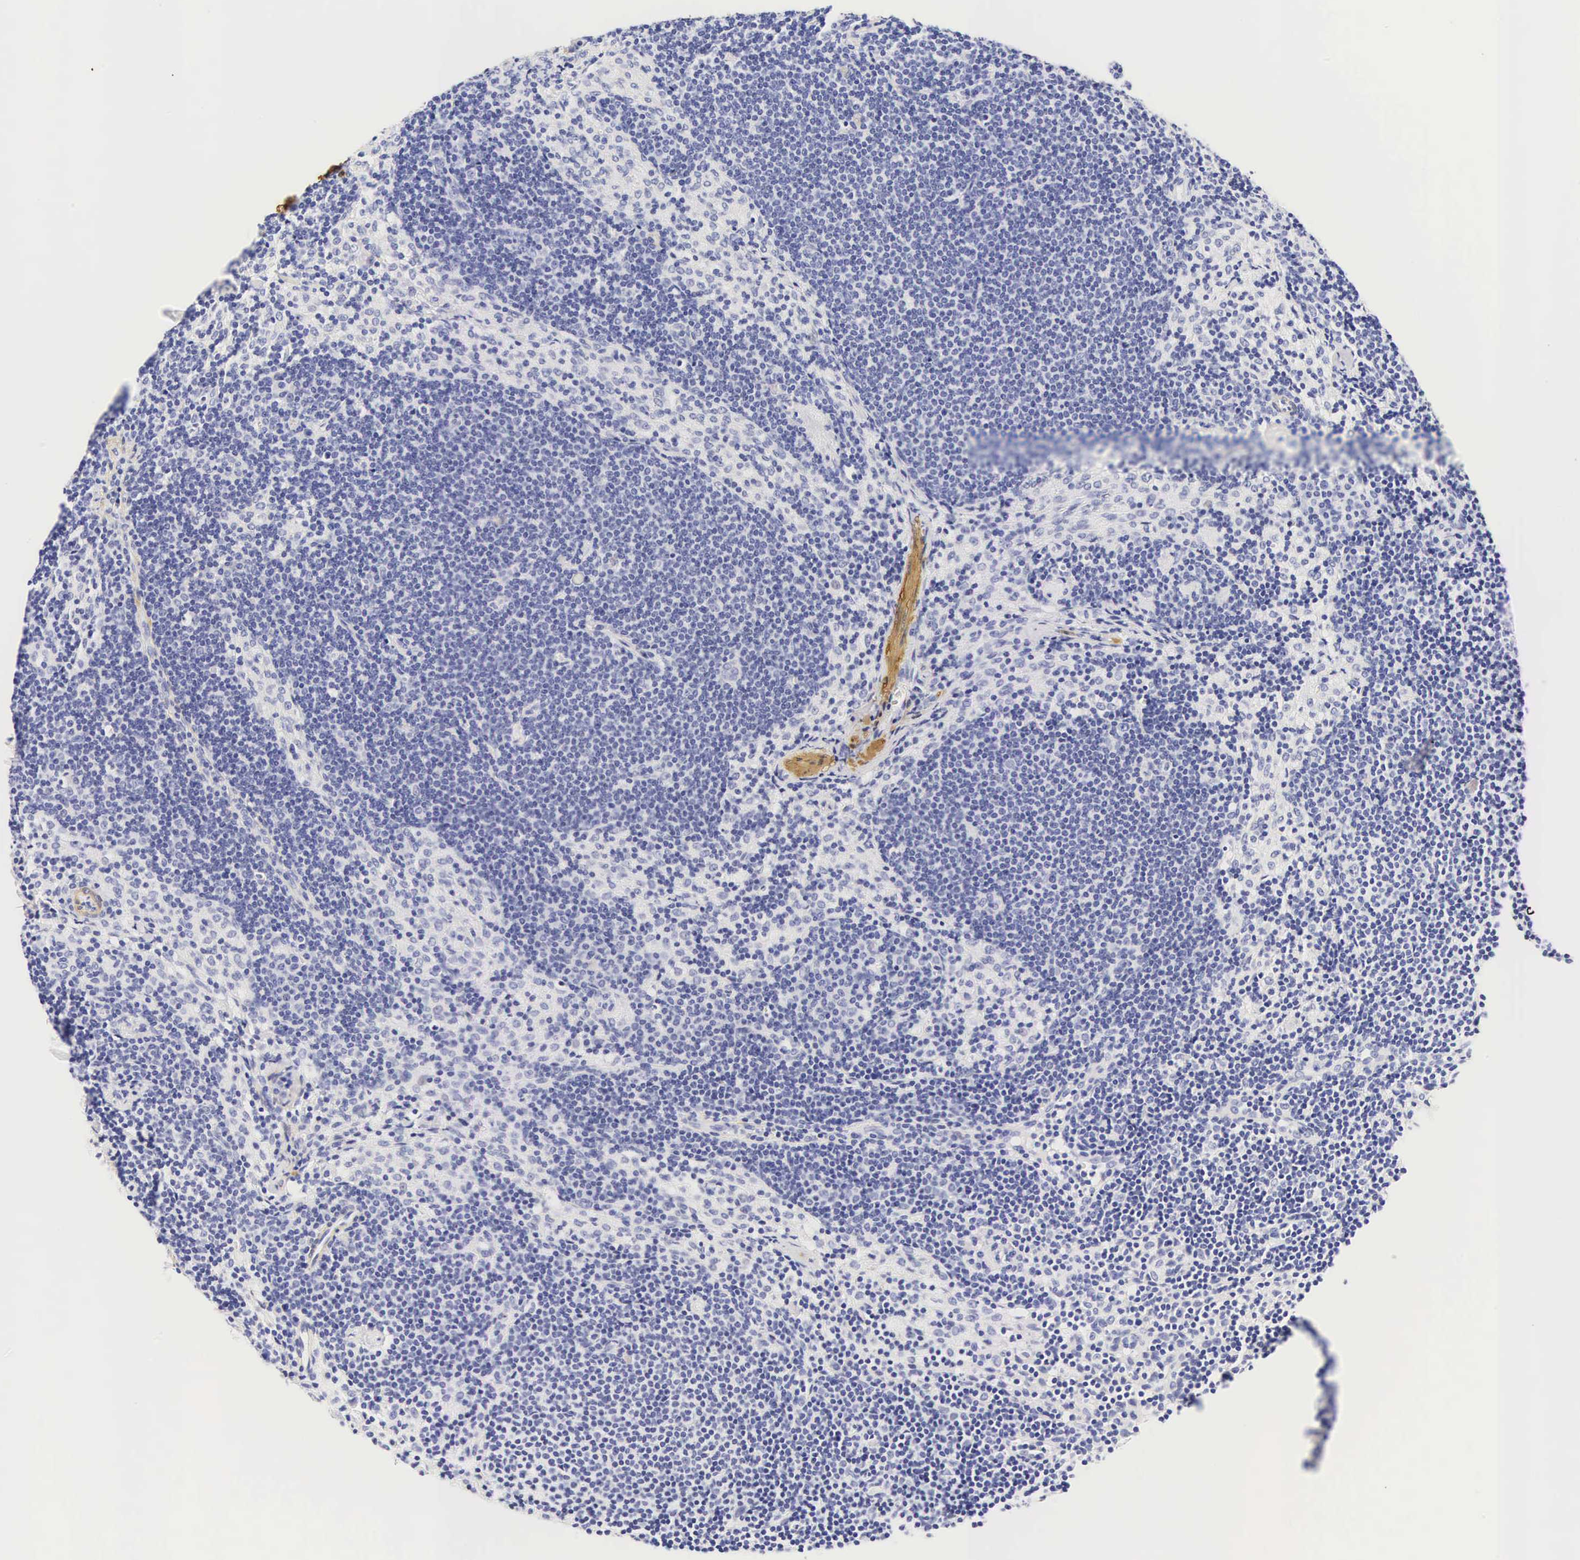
{"staining": {"intensity": "negative", "quantity": "none", "location": "none"}, "tissue": "lymph node", "cell_type": "Germinal center cells", "image_type": "normal", "snomed": [{"axis": "morphology", "description": "Normal tissue, NOS"}, {"axis": "topography", "description": "Lymph node"}], "caption": "Histopathology image shows no significant protein expression in germinal center cells of unremarkable lymph node. The staining was performed using DAB (3,3'-diaminobenzidine) to visualize the protein expression in brown, while the nuclei were stained in blue with hematoxylin (Magnification: 20x).", "gene": "CNN1", "patient": {"sex": "female", "age": 35}}